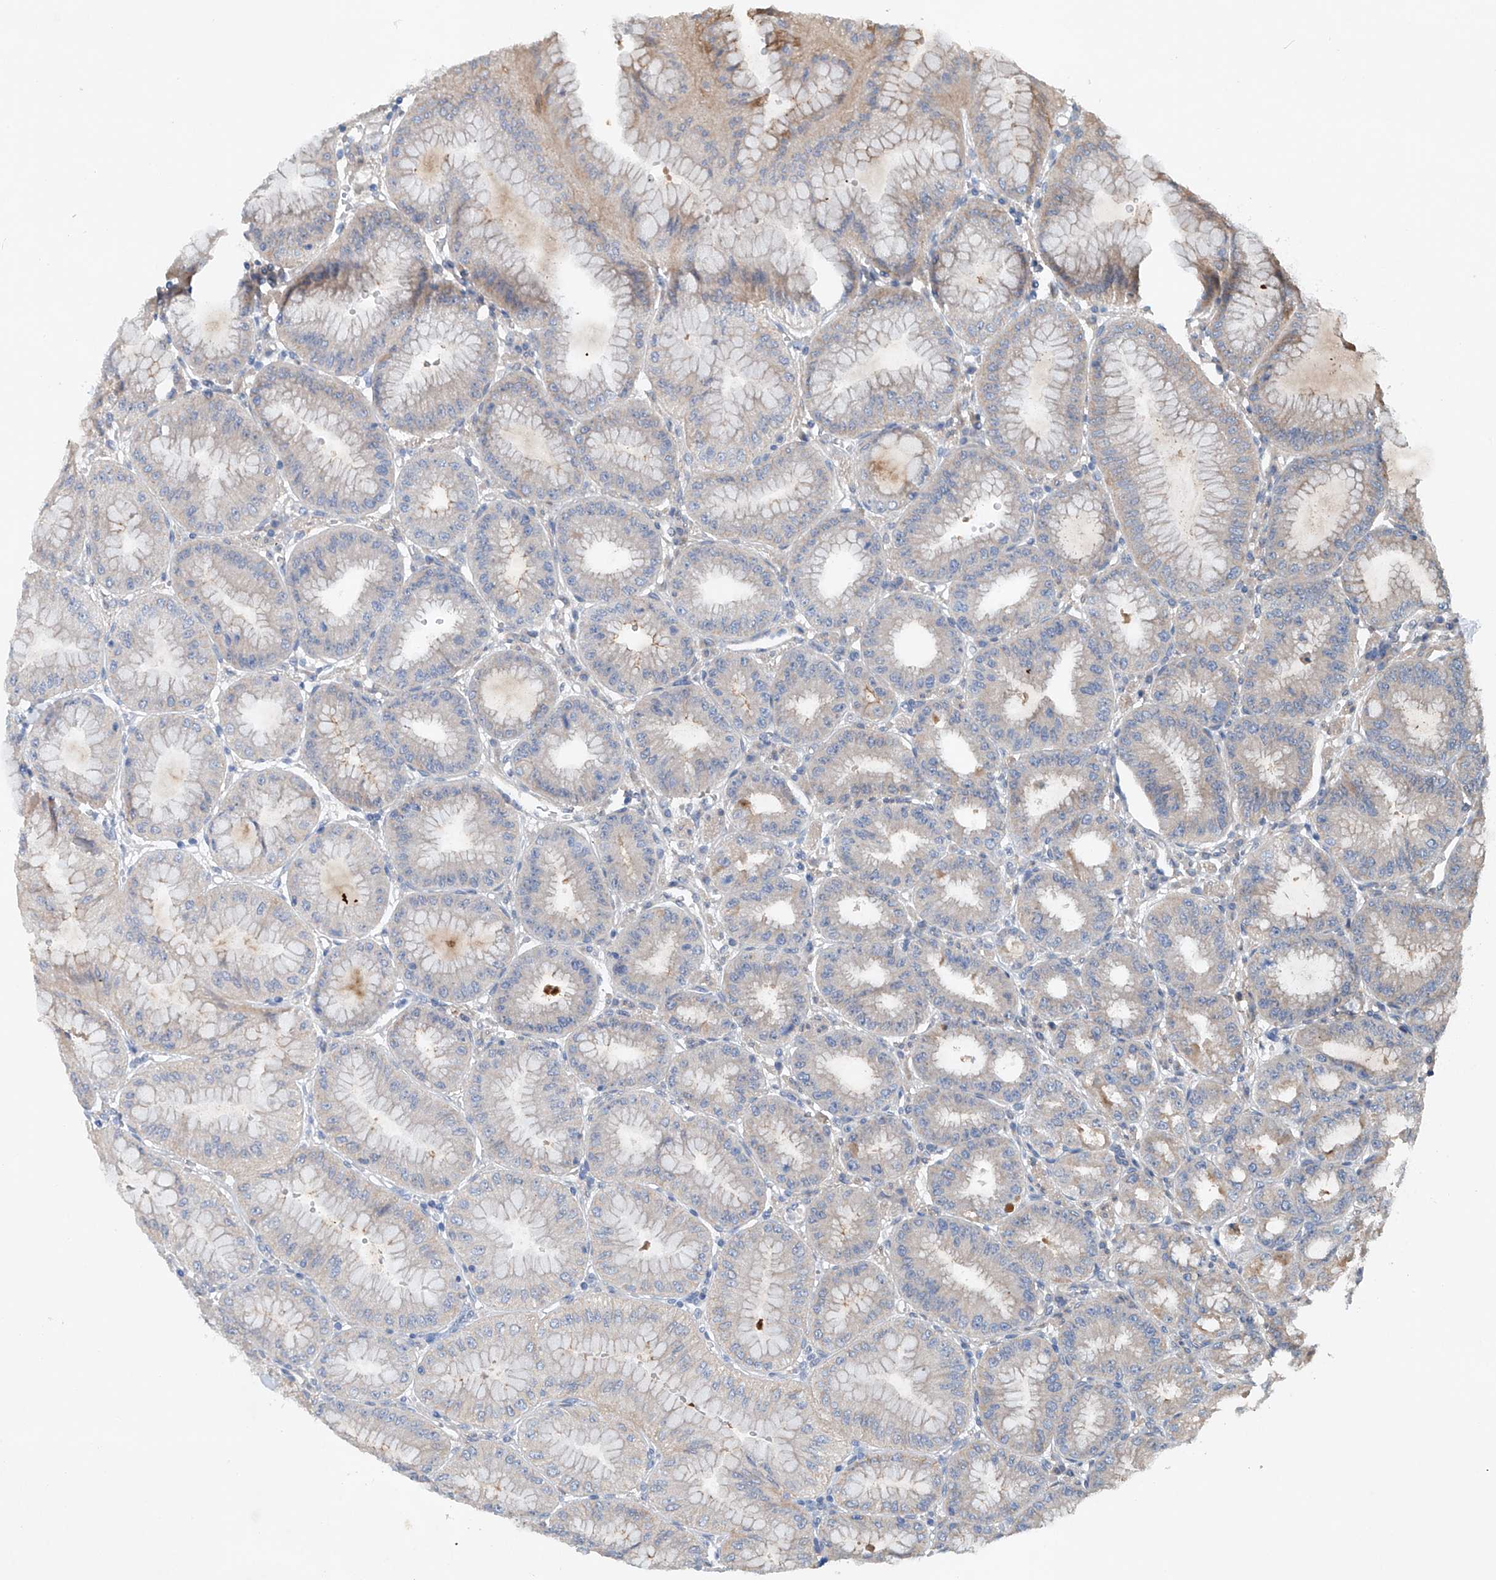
{"staining": {"intensity": "weak", "quantity": "<25%", "location": "cytoplasmic/membranous"}, "tissue": "stomach", "cell_type": "Glandular cells", "image_type": "normal", "snomed": [{"axis": "morphology", "description": "Normal tissue, NOS"}, {"axis": "topography", "description": "Stomach, lower"}], "caption": "Stomach stained for a protein using immunohistochemistry (IHC) exhibits no positivity glandular cells.", "gene": "CEP85L", "patient": {"sex": "male", "age": 71}}